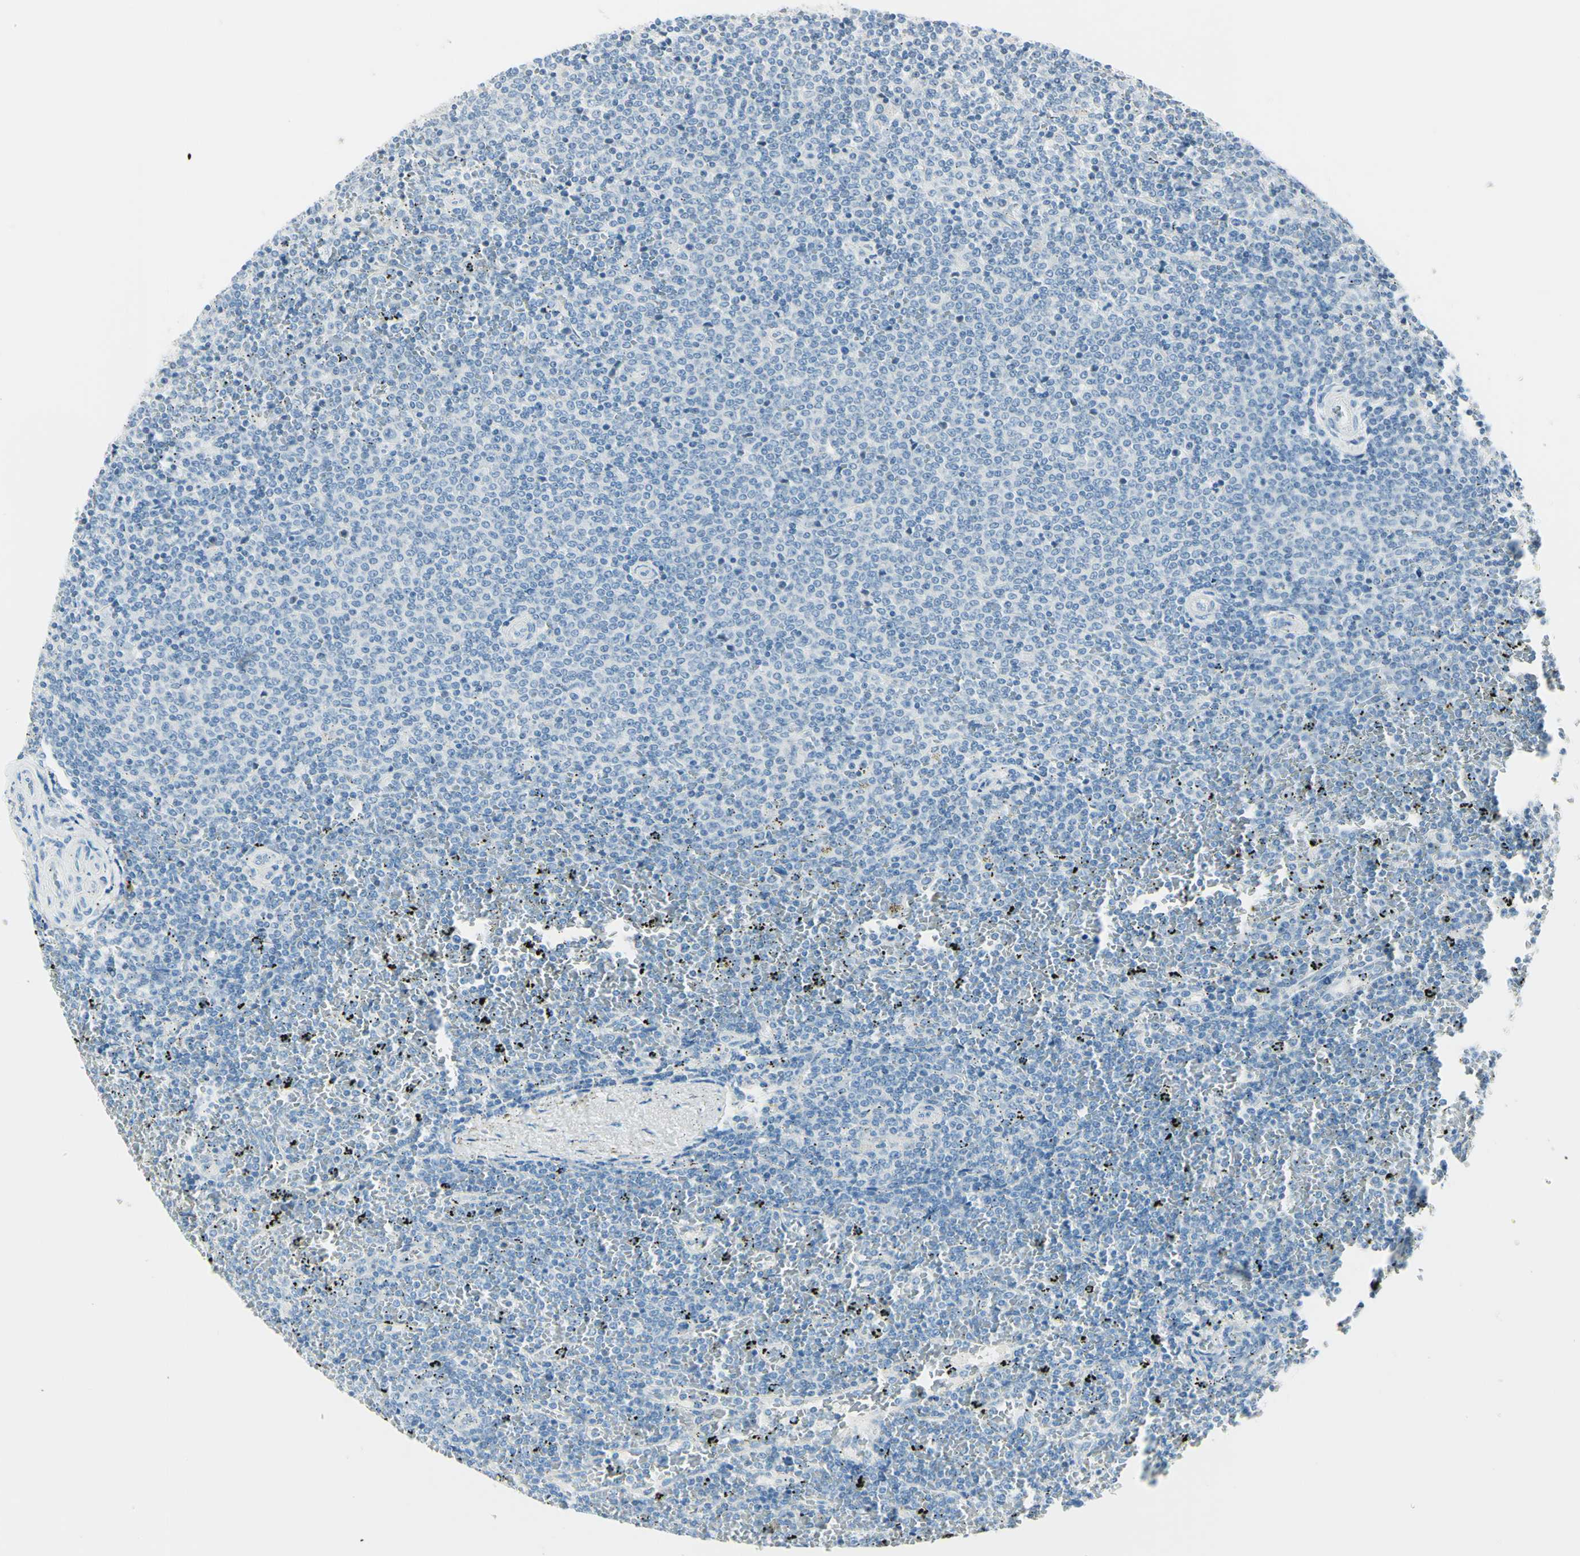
{"staining": {"intensity": "negative", "quantity": "none", "location": "none"}, "tissue": "lymphoma", "cell_type": "Tumor cells", "image_type": "cancer", "snomed": [{"axis": "morphology", "description": "Malignant lymphoma, non-Hodgkin's type, Low grade"}, {"axis": "topography", "description": "Spleen"}], "caption": "Tumor cells show no significant protein expression in lymphoma.", "gene": "DLG4", "patient": {"sex": "female", "age": 77}}